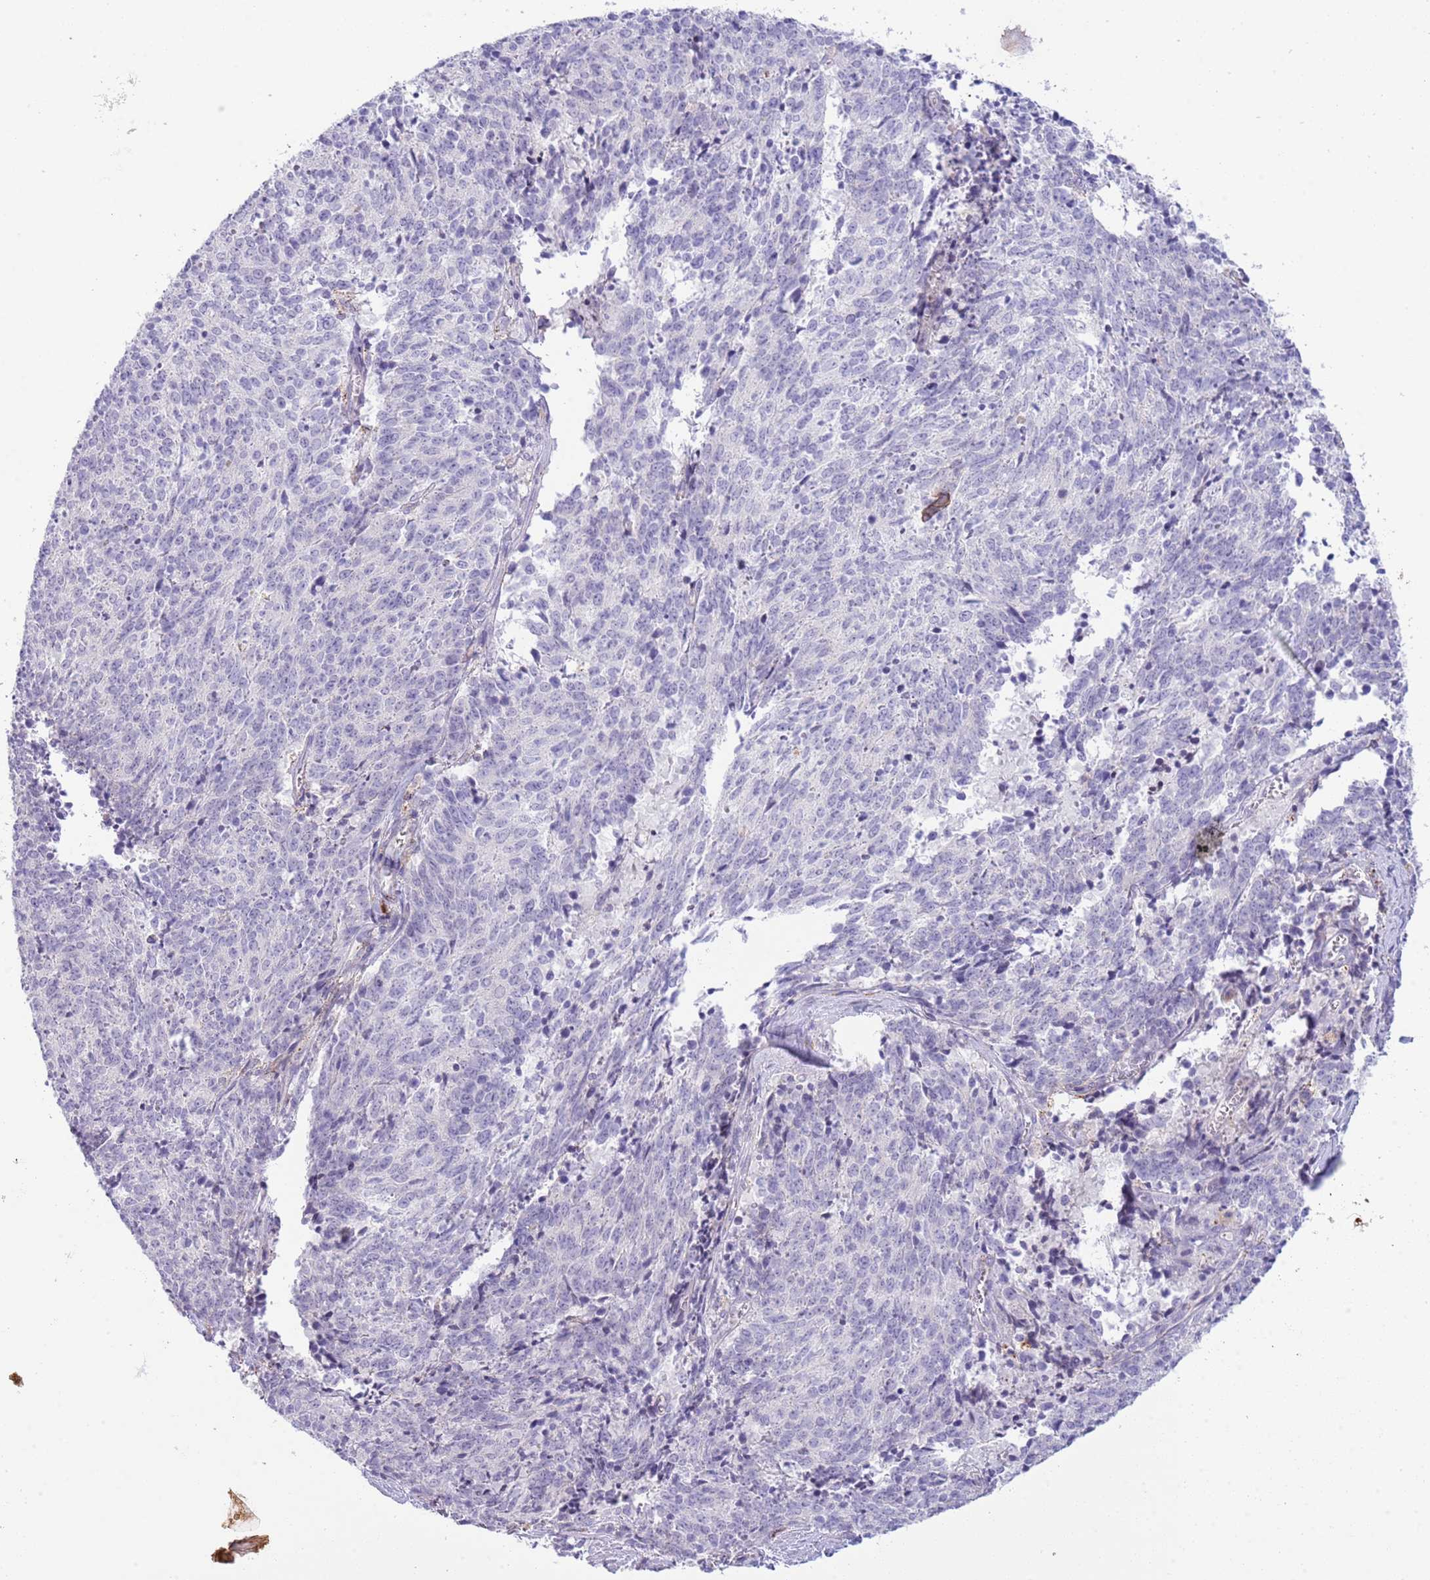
{"staining": {"intensity": "negative", "quantity": "none", "location": "none"}, "tissue": "cervical cancer", "cell_type": "Tumor cells", "image_type": "cancer", "snomed": [{"axis": "morphology", "description": "Squamous cell carcinoma, NOS"}, {"axis": "topography", "description": "Cervix"}], "caption": "DAB immunohistochemical staining of human squamous cell carcinoma (cervical) reveals no significant expression in tumor cells. (Stains: DAB immunohistochemistry with hematoxylin counter stain, Microscopy: brightfield microscopy at high magnification).", "gene": "ABHD17A", "patient": {"sex": "female", "age": 29}}